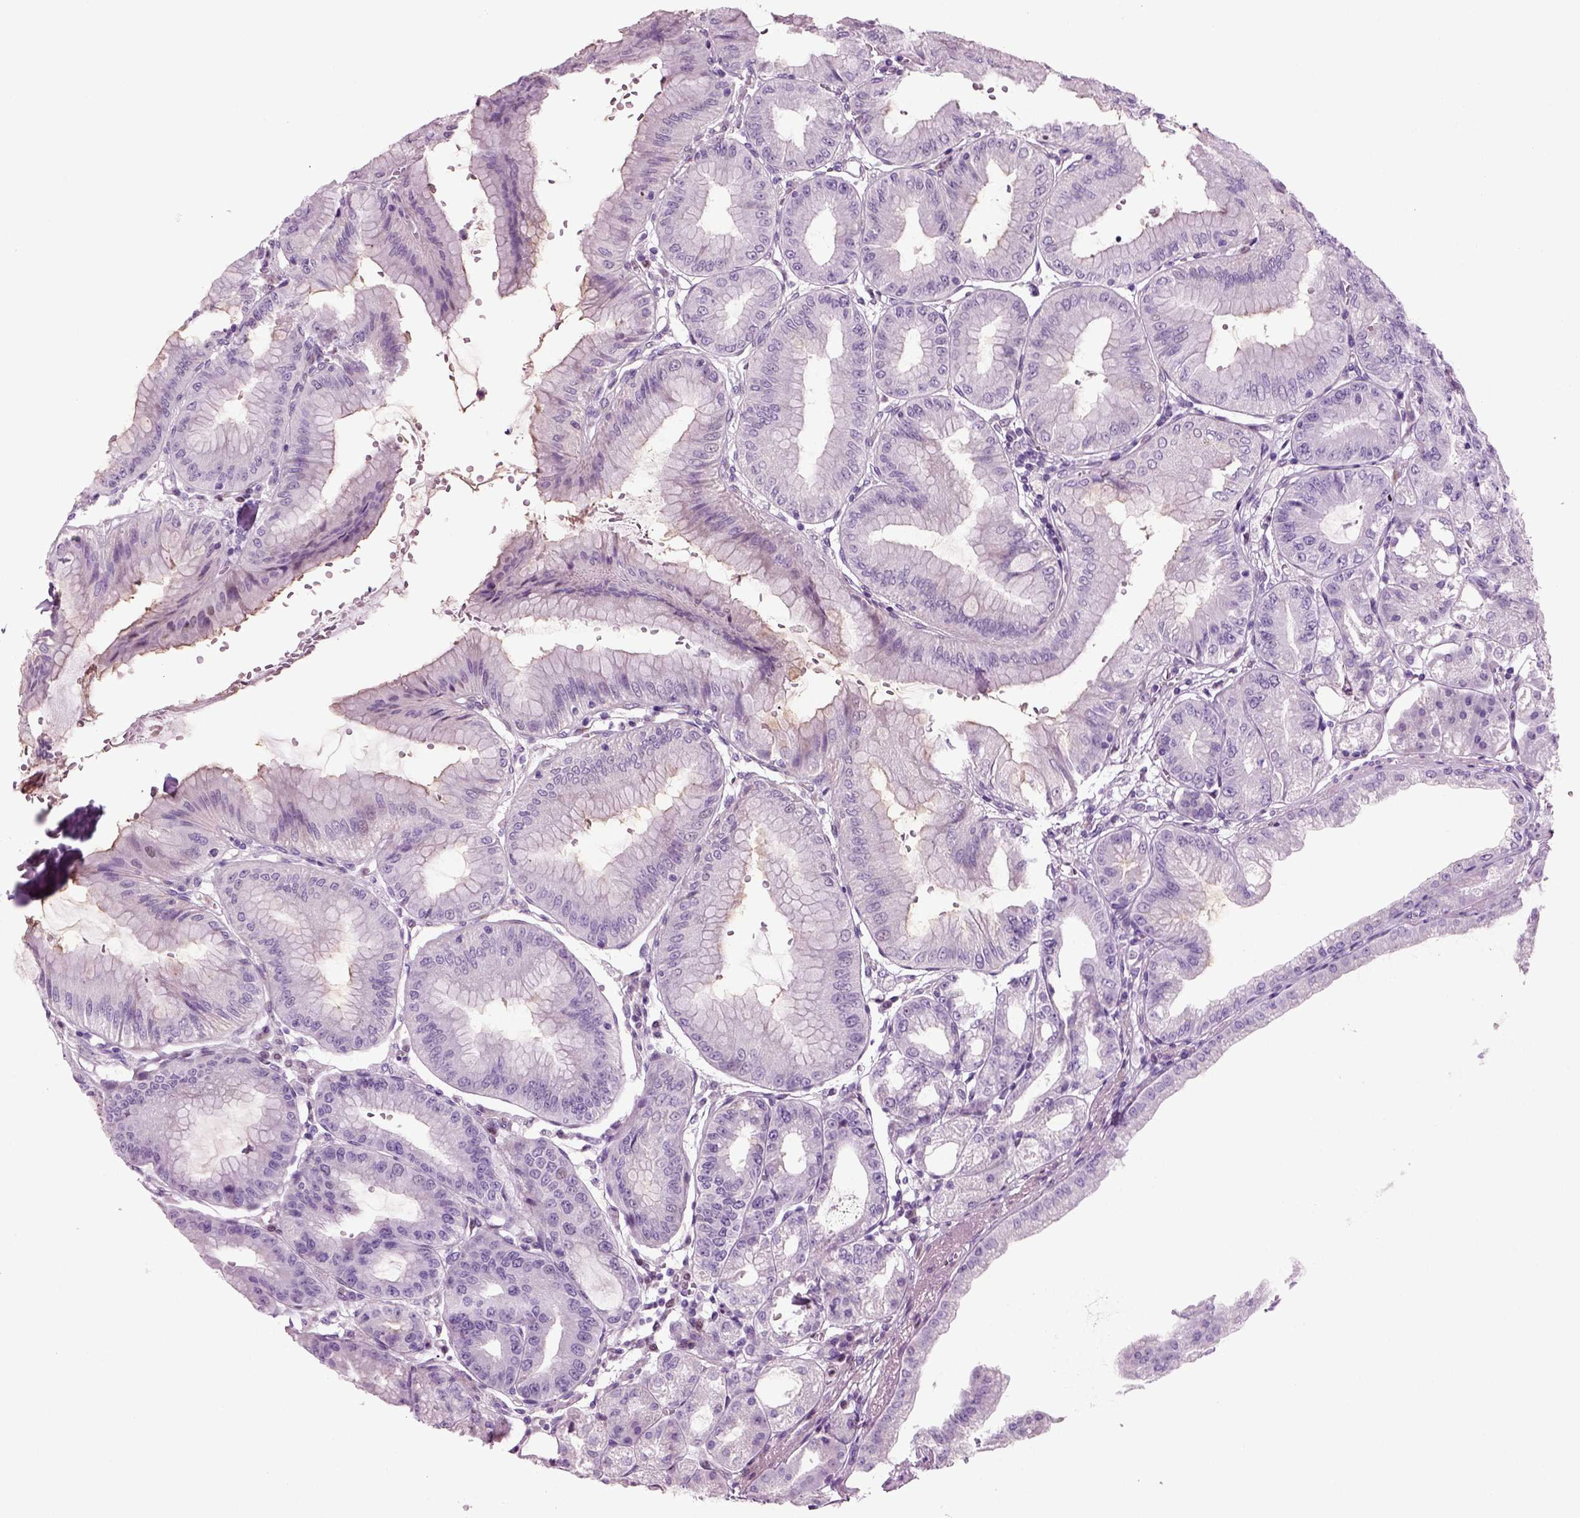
{"staining": {"intensity": "negative", "quantity": "none", "location": "none"}, "tissue": "stomach", "cell_type": "Glandular cells", "image_type": "normal", "snomed": [{"axis": "morphology", "description": "Normal tissue, NOS"}, {"axis": "topography", "description": "Stomach"}], "caption": "Immunohistochemistry (IHC) histopathology image of normal human stomach stained for a protein (brown), which demonstrates no staining in glandular cells.", "gene": "ARID3A", "patient": {"sex": "male", "age": 71}}